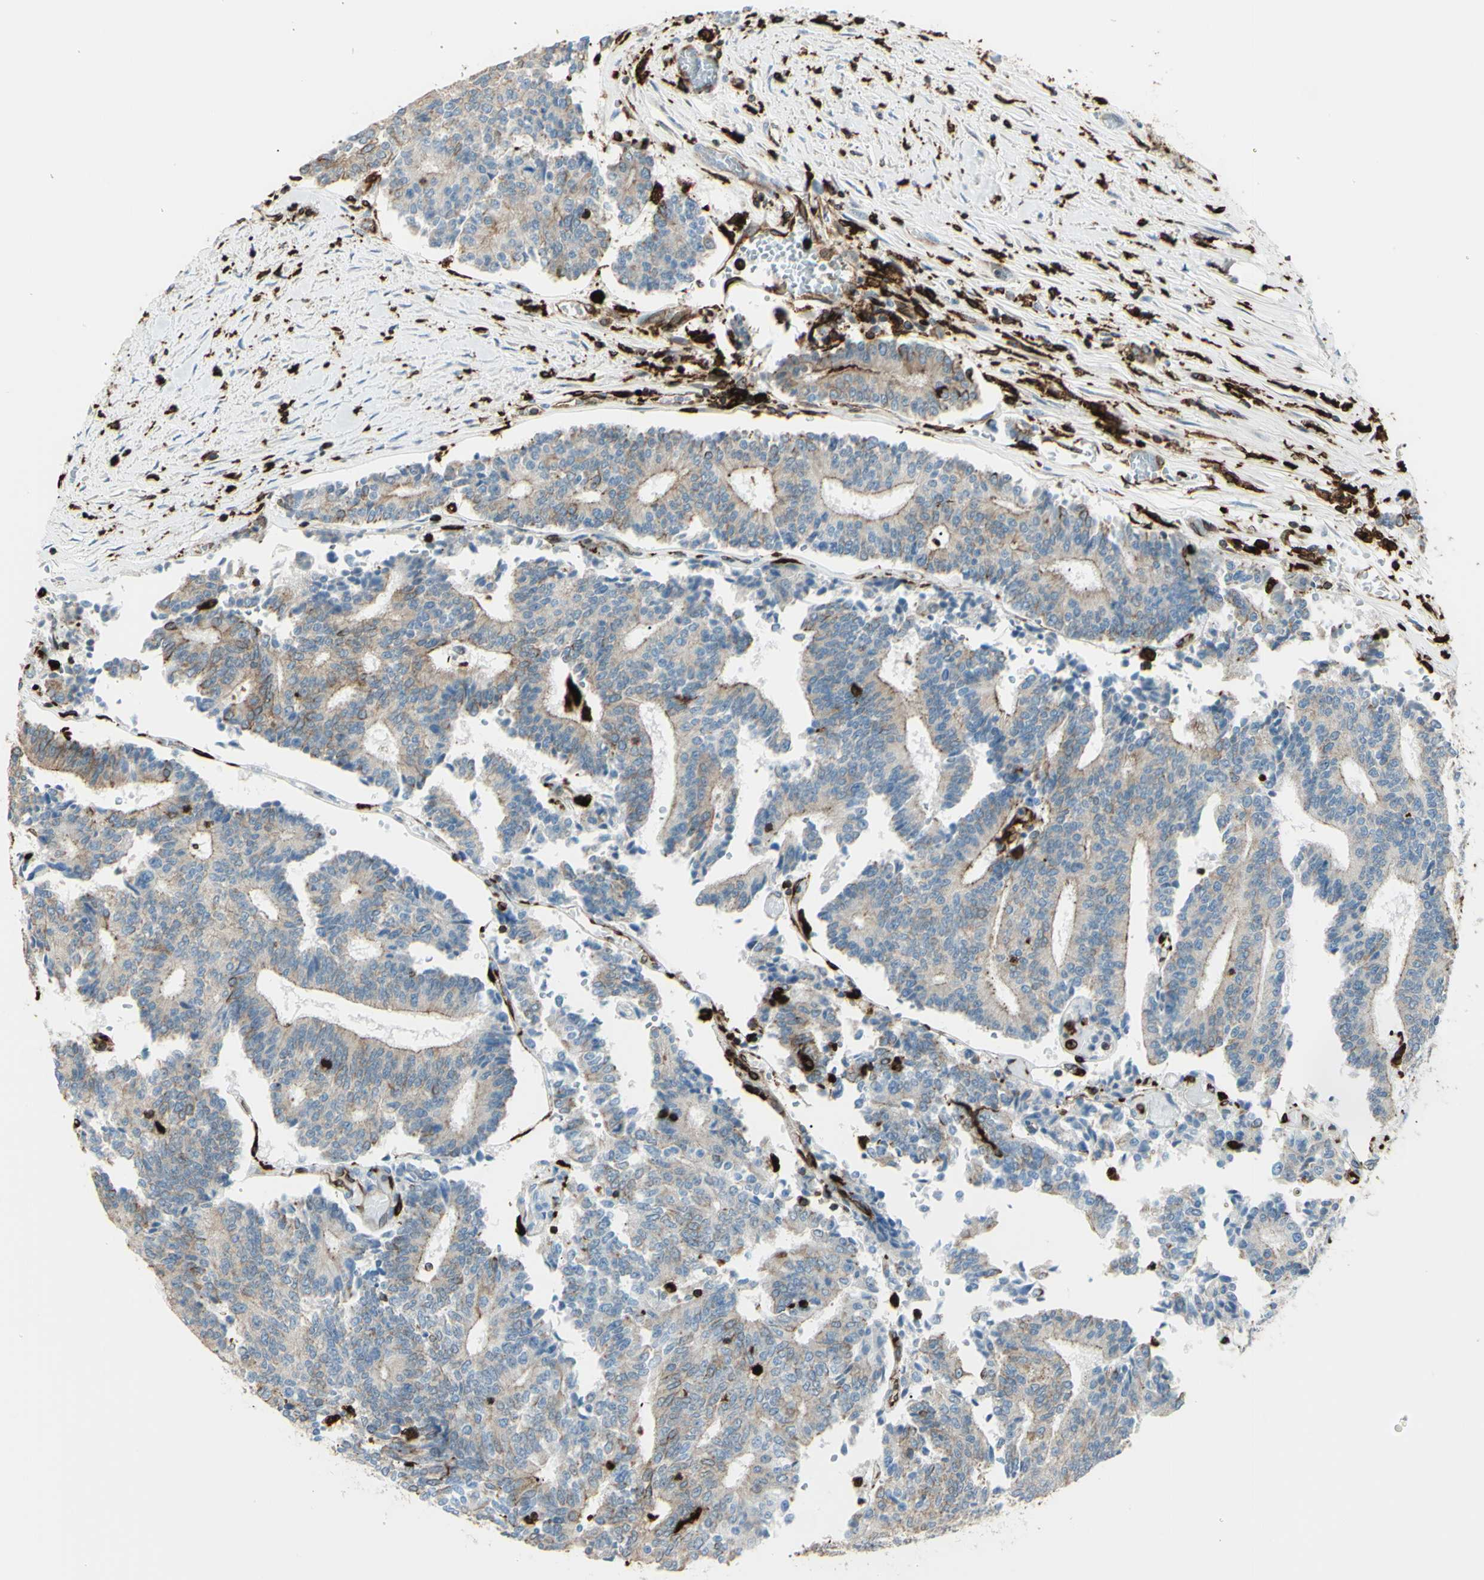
{"staining": {"intensity": "weak", "quantity": ">75%", "location": "cytoplasmic/membranous"}, "tissue": "prostate cancer", "cell_type": "Tumor cells", "image_type": "cancer", "snomed": [{"axis": "morphology", "description": "Normal tissue, NOS"}, {"axis": "morphology", "description": "Adenocarcinoma, High grade"}, {"axis": "topography", "description": "Prostate"}, {"axis": "topography", "description": "Seminal veicle"}], "caption": "Adenocarcinoma (high-grade) (prostate) was stained to show a protein in brown. There is low levels of weak cytoplasmic/membranous staining in approximately >75% of tumor cells.", "gene": "CD74", "patient": {"sex": "male", "age": 55}}